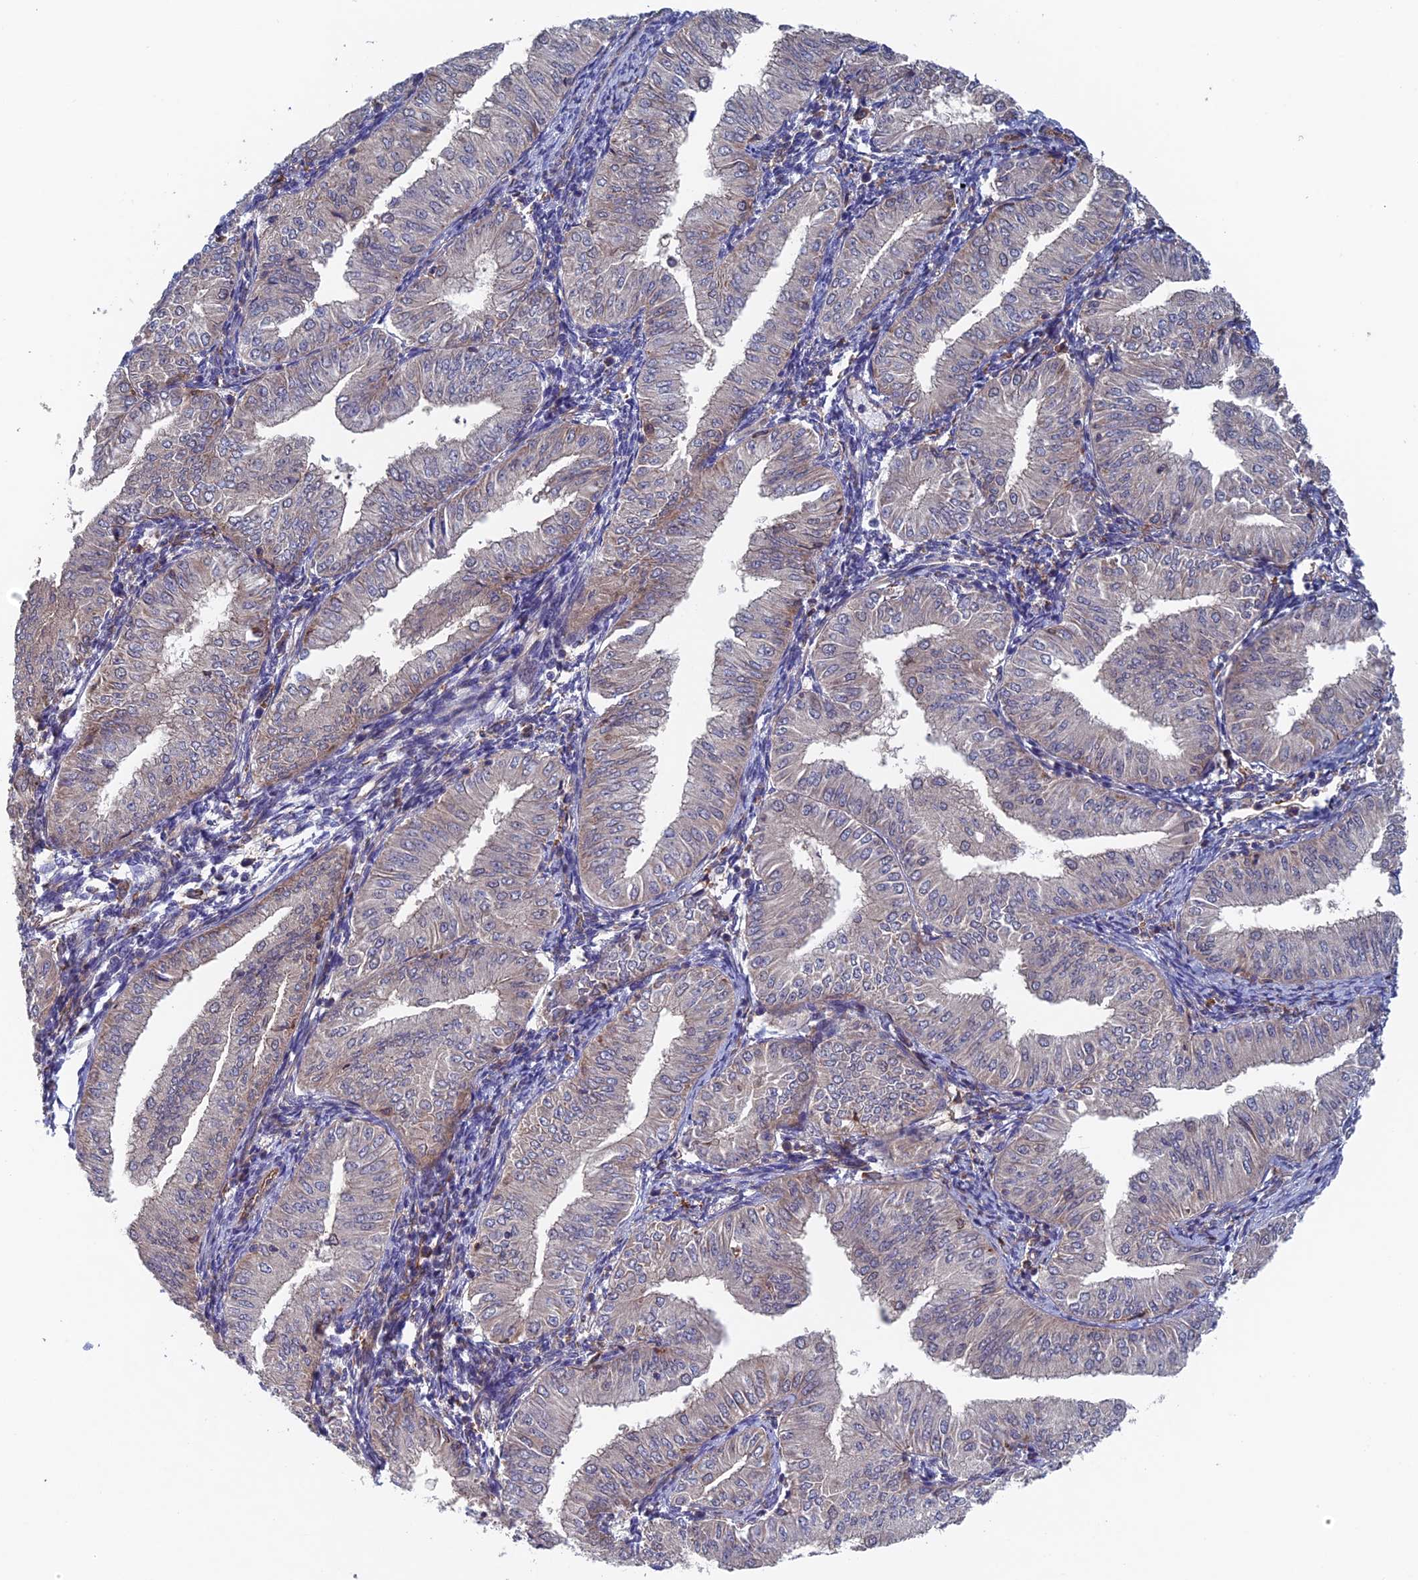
{"staining": {"intensity": "negative", "quantity": "none", "location": "none"}, "tissue": "endometrial cancer", "cell_type": "Tumor cells", "image_type": "cancer", "snomed": [{"axis": "morphology", "description": "Normal tissue, NOS"}, {"axis": "morphology", "description": "Adenocarcinoma, NOS"}, {"axis": "topography", "description": "Endometrium"}], "caption": "This is an immunohistochemistry (IHC) image of human adenocarcinoma (endometrial). There is no positivity in tumor cells.", "gene": "NUDT16L1", "patient": {"sex": "female", "age": 53}}